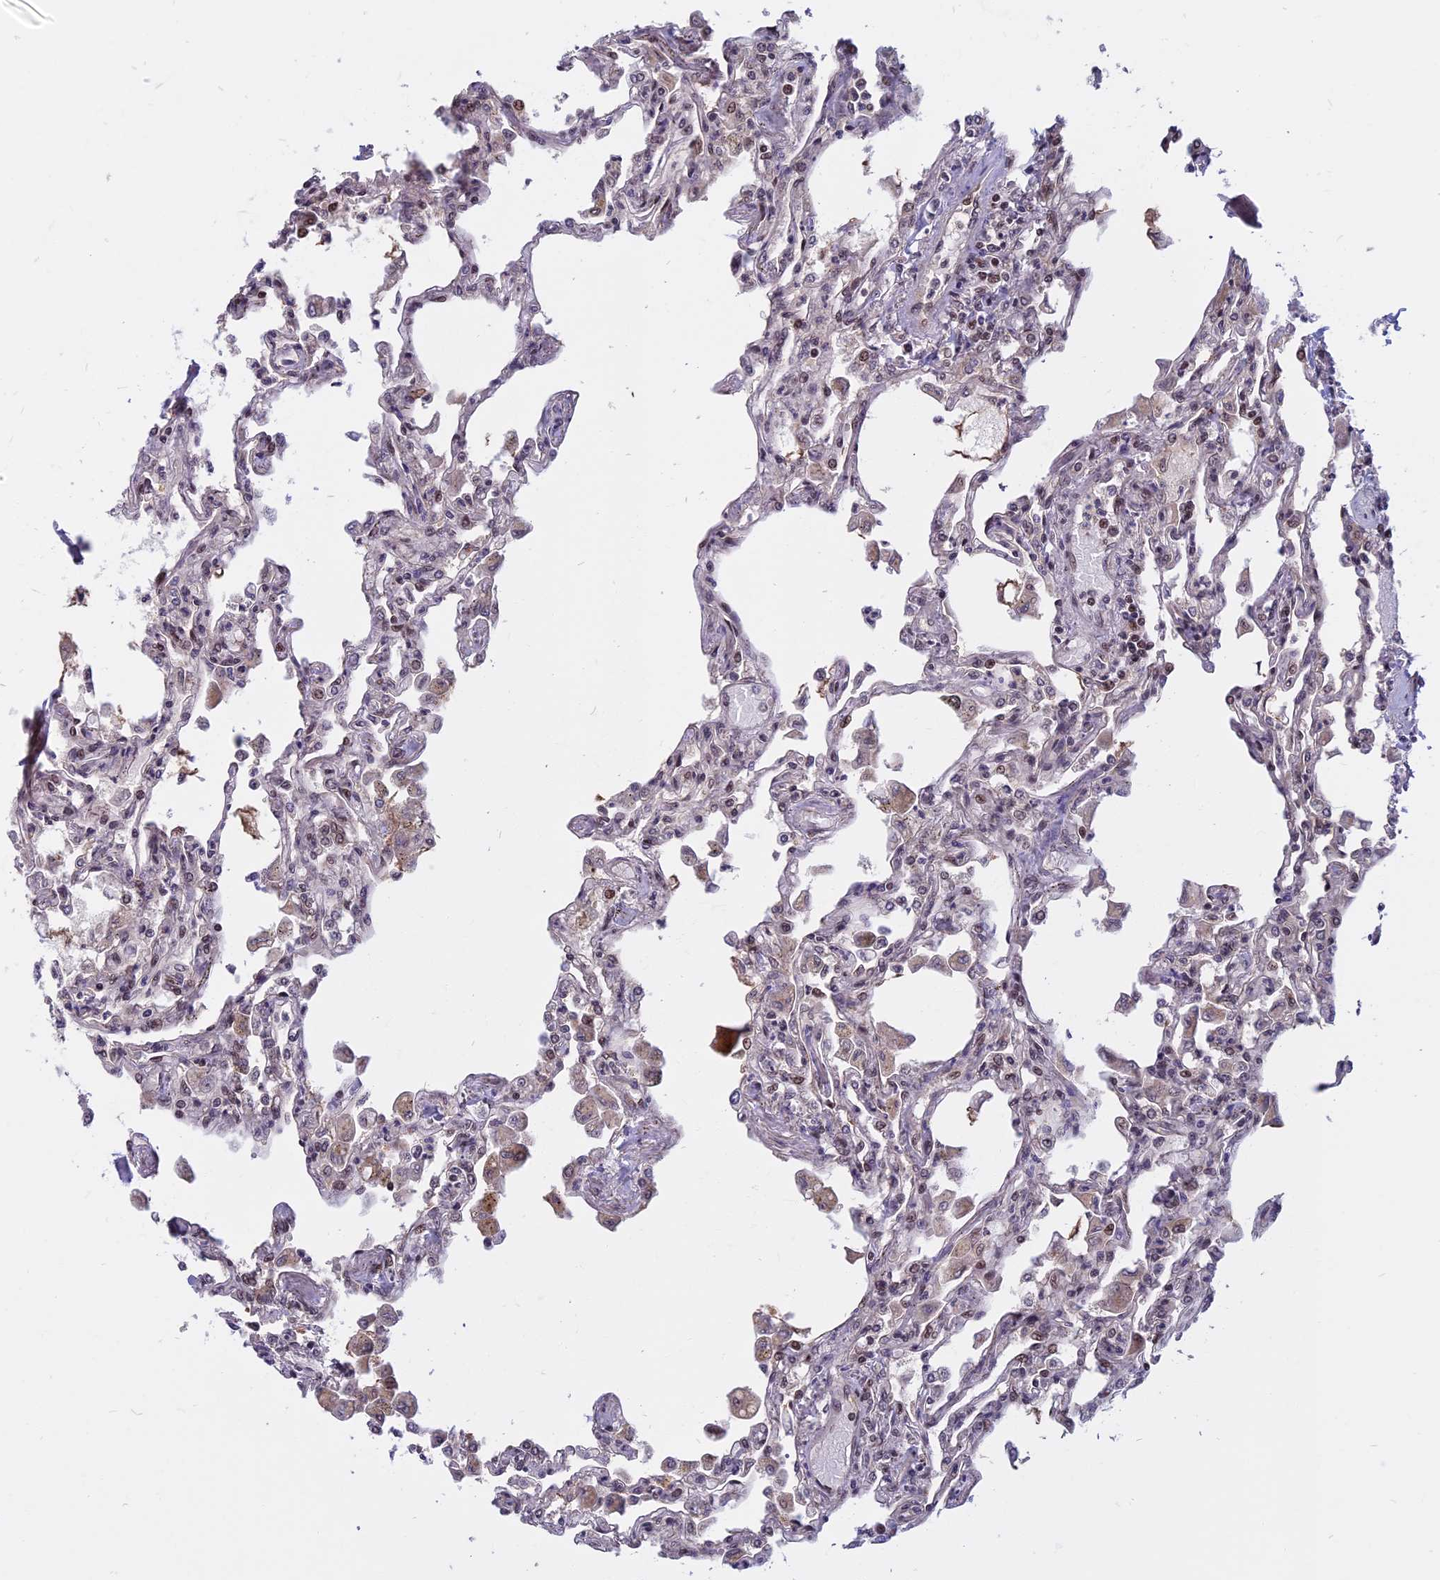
{"staining": {"intensity": "weak", "quantity": "<25%", "location": "cytoplasmic/membranous"}, "tissue": "lung", "cell_type": "Alveolar cells", "image_type": "normal", "snomed": [{"axis": "morphology", "description": "Normal tissue, NOS"}, {"axis": "topography", "description": "Bronchus"}, {"axis": "topography", "description": "Lung"}], "caption": "This is a photomicrograph of IHC staining of normal lung, which shows no positivity in alveolar cells.", "gene": "CCDC113", "patient": {"sex": "female", "age": 49}}